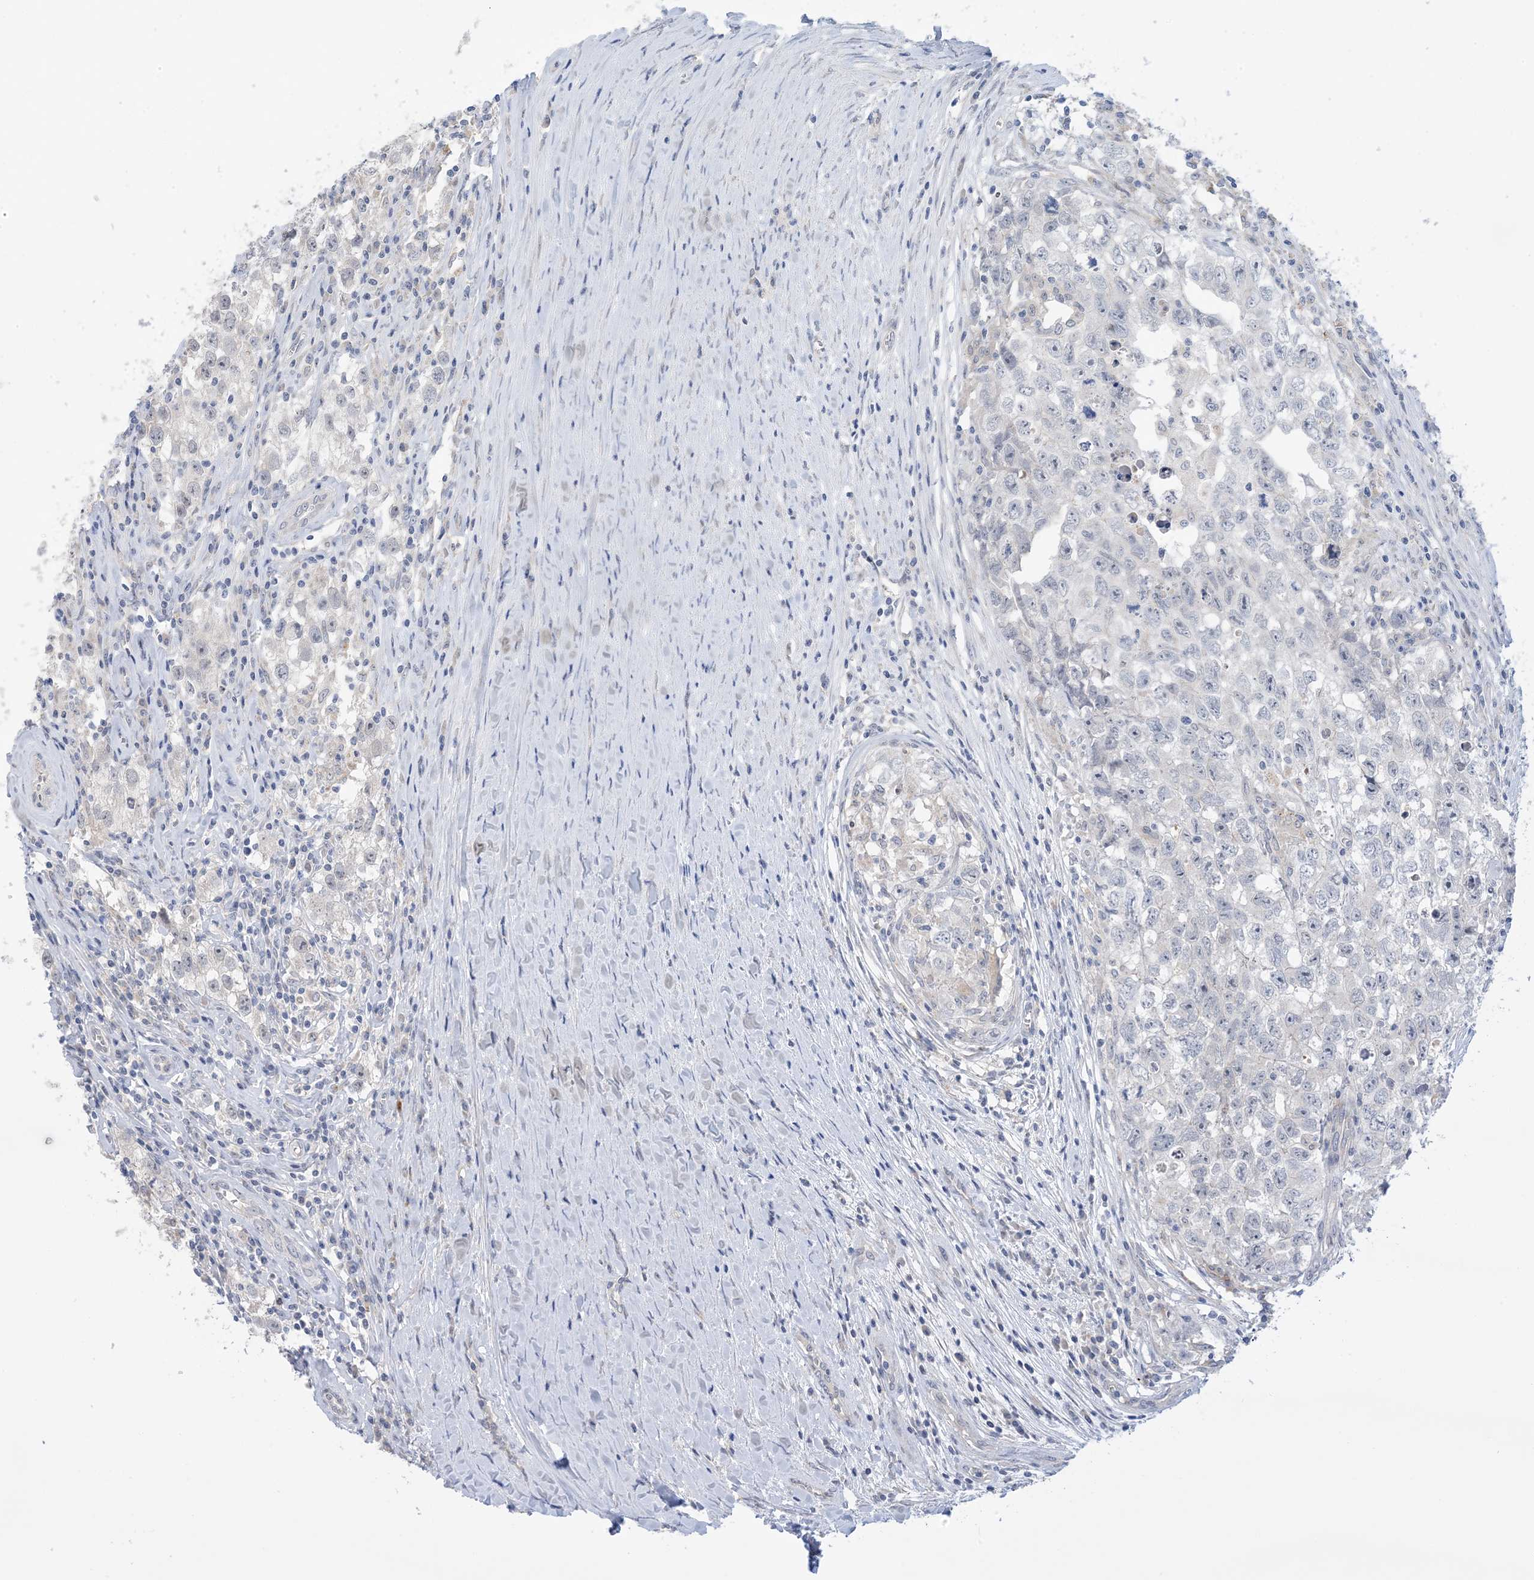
{"staining": {"intensity": "negative", "quantity": "none", "location": "none"}, "tissue": "testis cancer", "cell_type": "Tumor cells", "image_type": "cancer", "snomed": [{"axis": "morphology", "description": "Seminoma, NOS"}, {"axis": "morphology", "description": "Carcinoma, Embryonal, NOS"}, {"axis": "topography", "description": "Testis"}], "caption": "High power microscopy image of an immunohistochemistry micrograph of testis embryonal carcinoma, revealing no significant expression in tumor cells.", "gene": "TTYH1", "patient": {"sex": "male", "age": 43}}